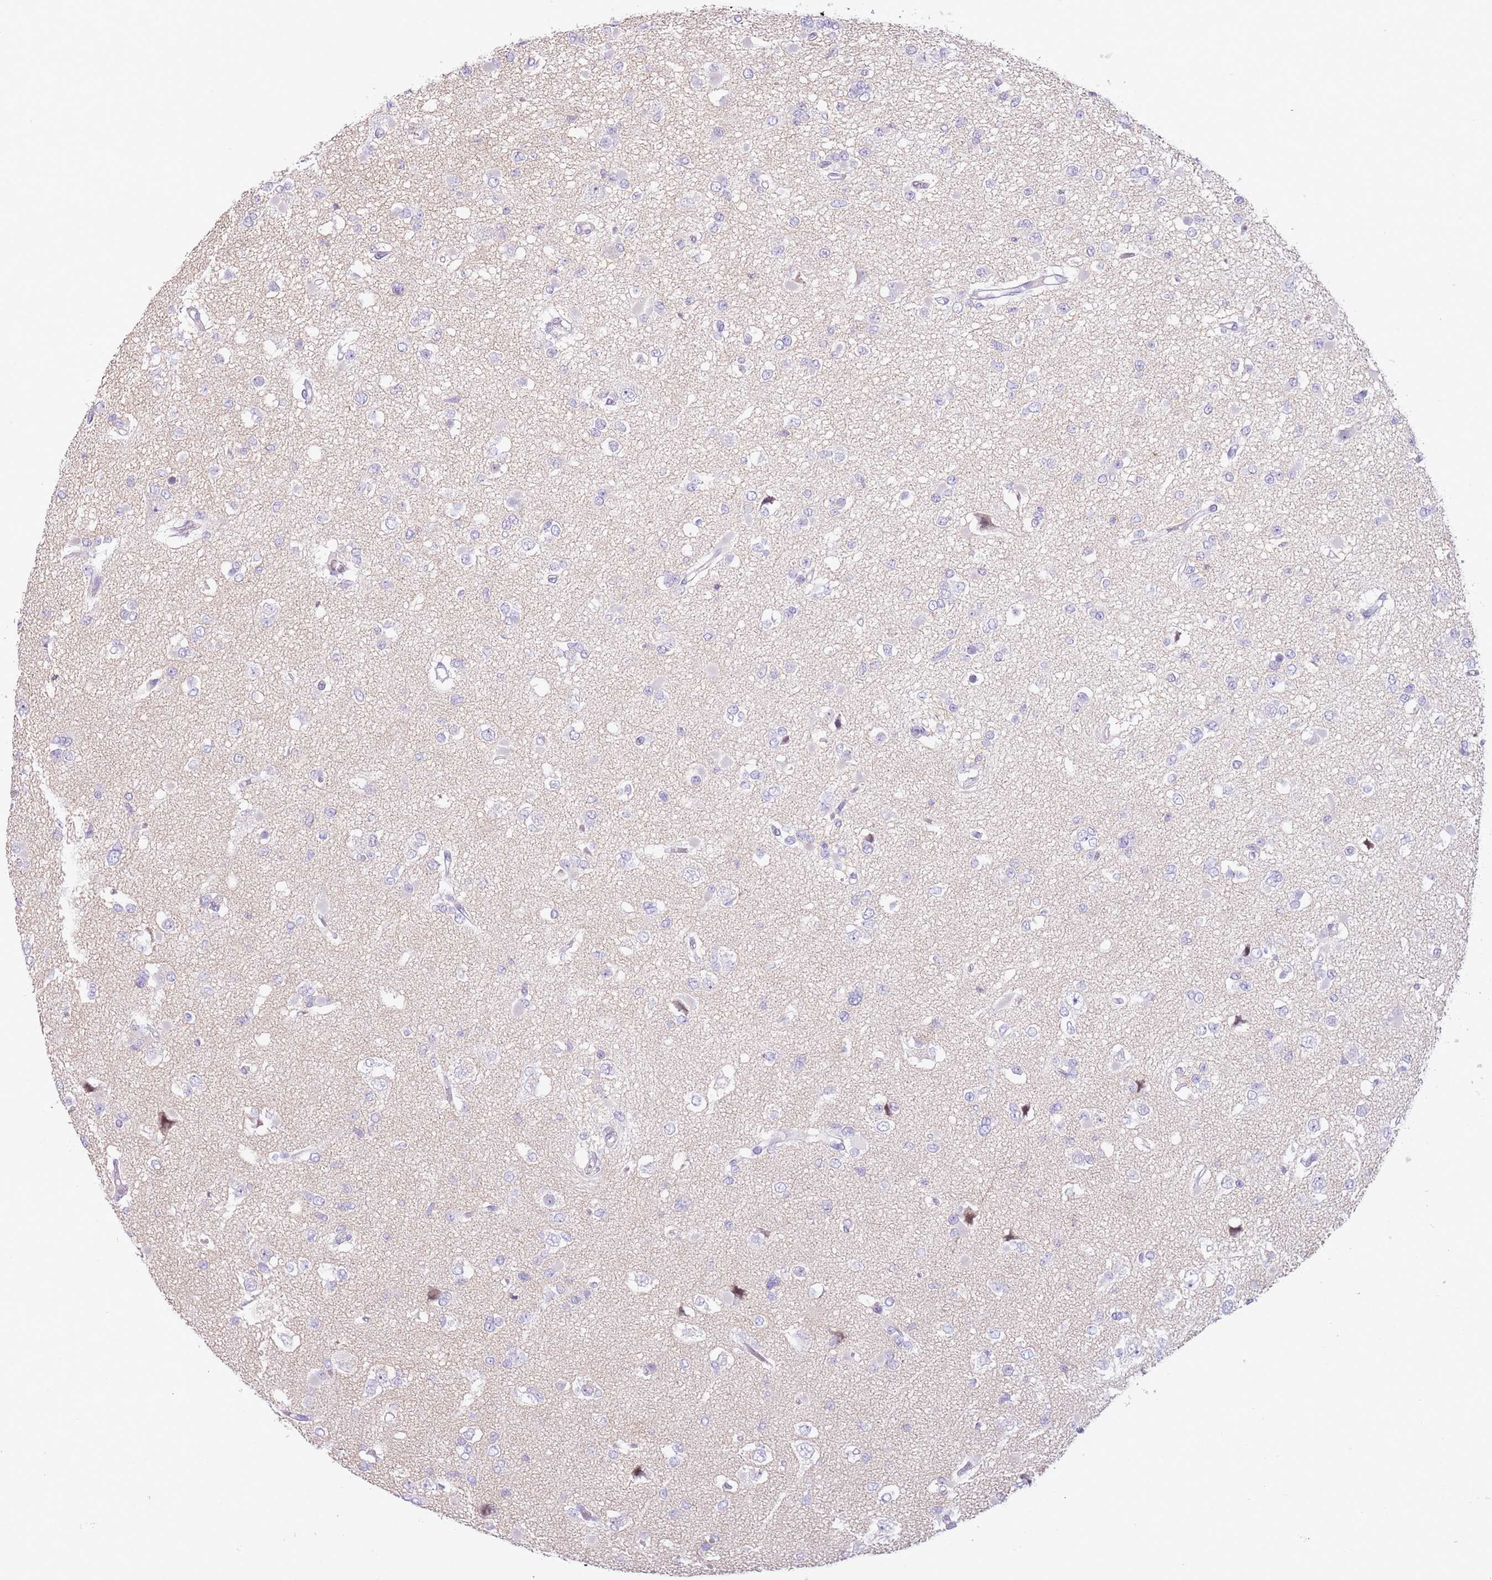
{"staining": {"intensity": "negative", "quantity": "none", "location": "none"}, "tissue": "glioma", "cell_type": "Tumor cells", "image_type": "cancer", "snomed": [{"axis": "morphology", "description": "Glioma, malignant, Low grade"}, {"axis": "topography", "description": "Brain"}], "caption": "Photomicrograph shows no significant protein staining in tumor cells of glioma.", "gene": "ZNF697", "patient": {"sex": "female", "age": 22}}